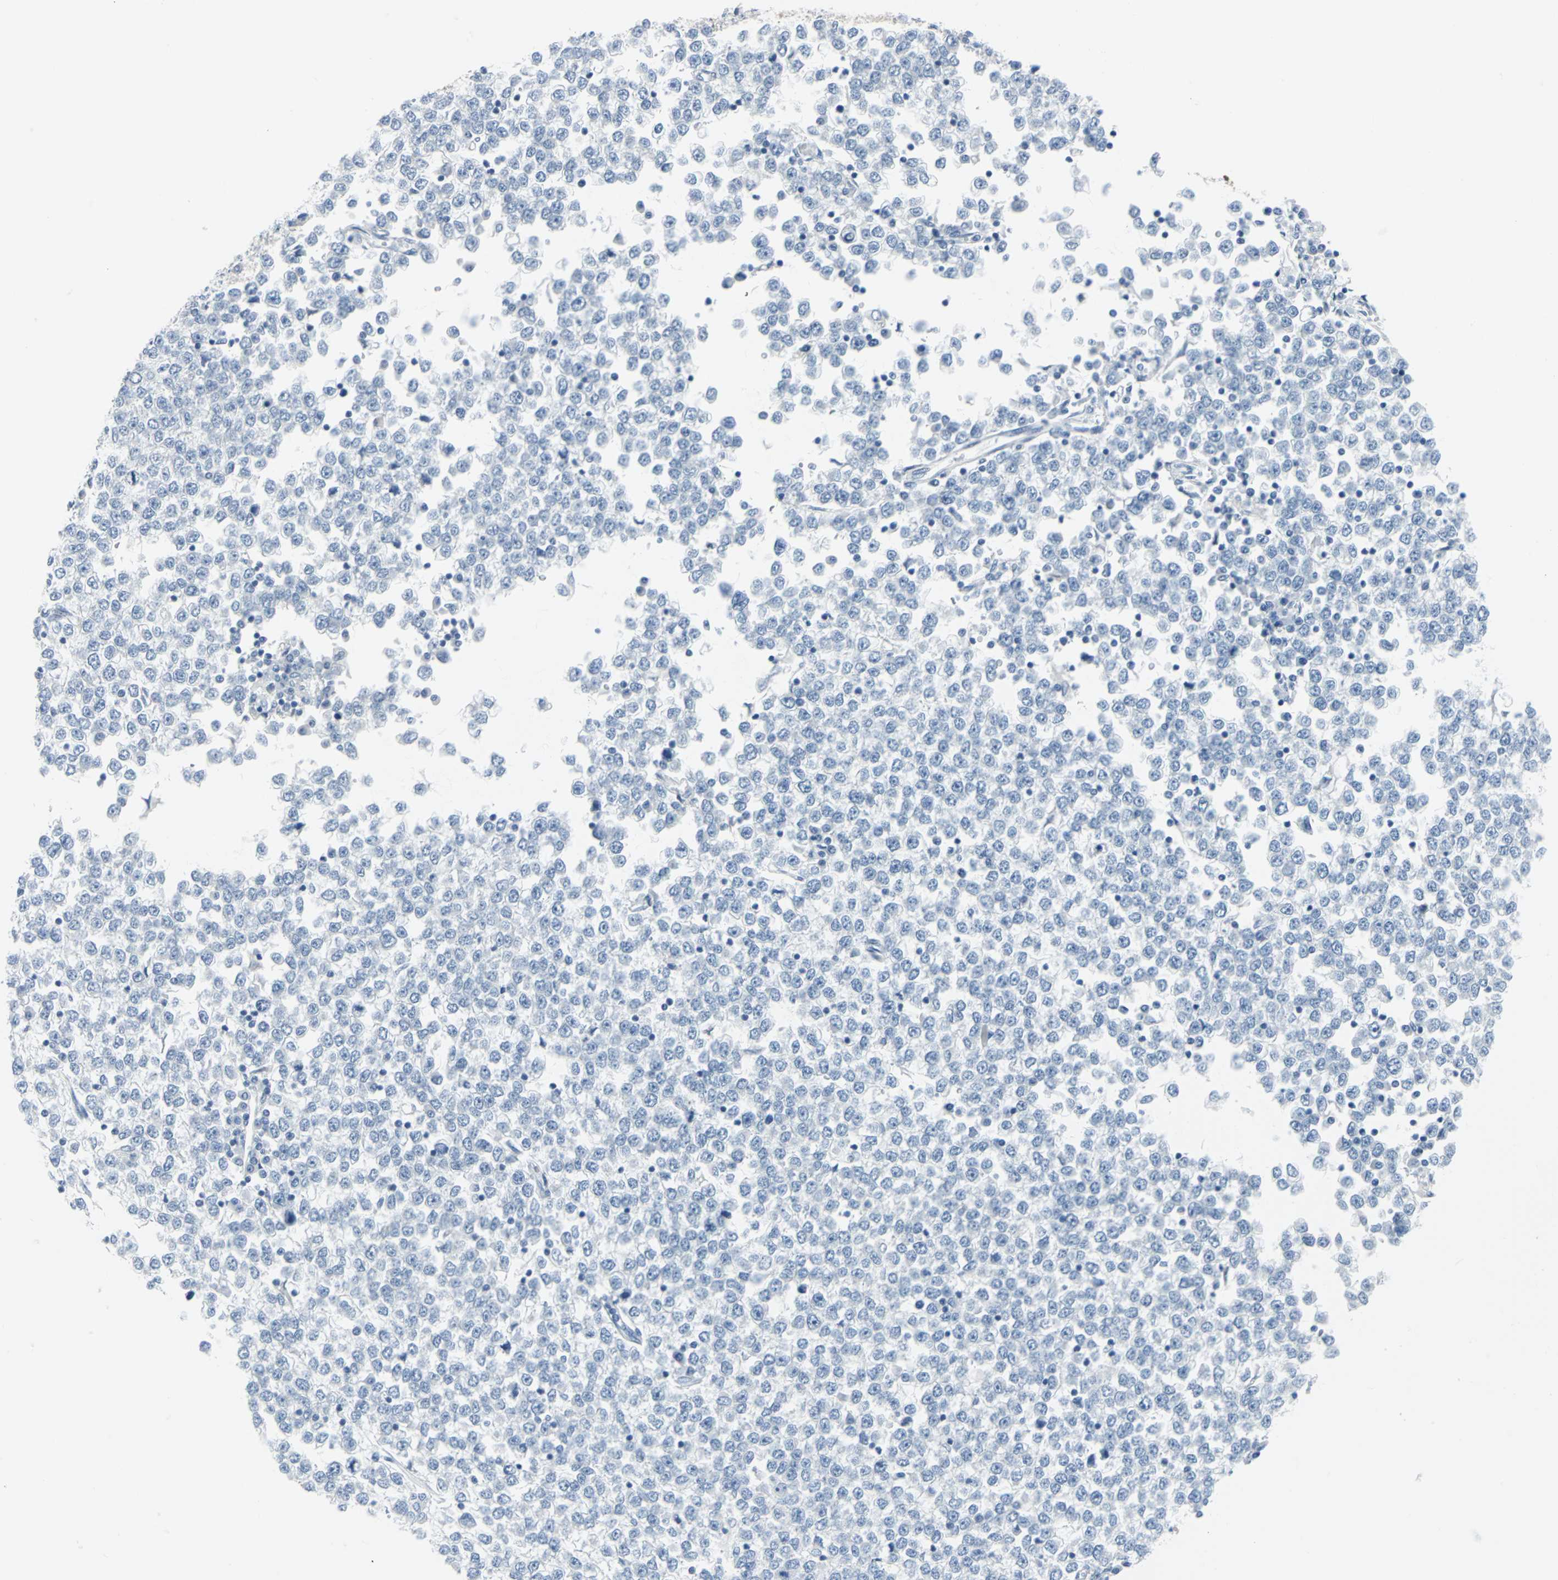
{"staining": {"intensity": "negative", "quantity": "none", "location": "none"}, "tissue": "testis cancer", "cell_type": "Tumor cells", "image_type": "cancer", "snomed": [{"axis": "morphology", "description": "Seminoma, NOS"}, {"axis": "topography", "description": "Testis"}], "caption": "The histopathology image displays no staining of tumor cells in seminoma (testis).", "gene": "CYB5A", "patient": {"sex": "male", "age": 65}}